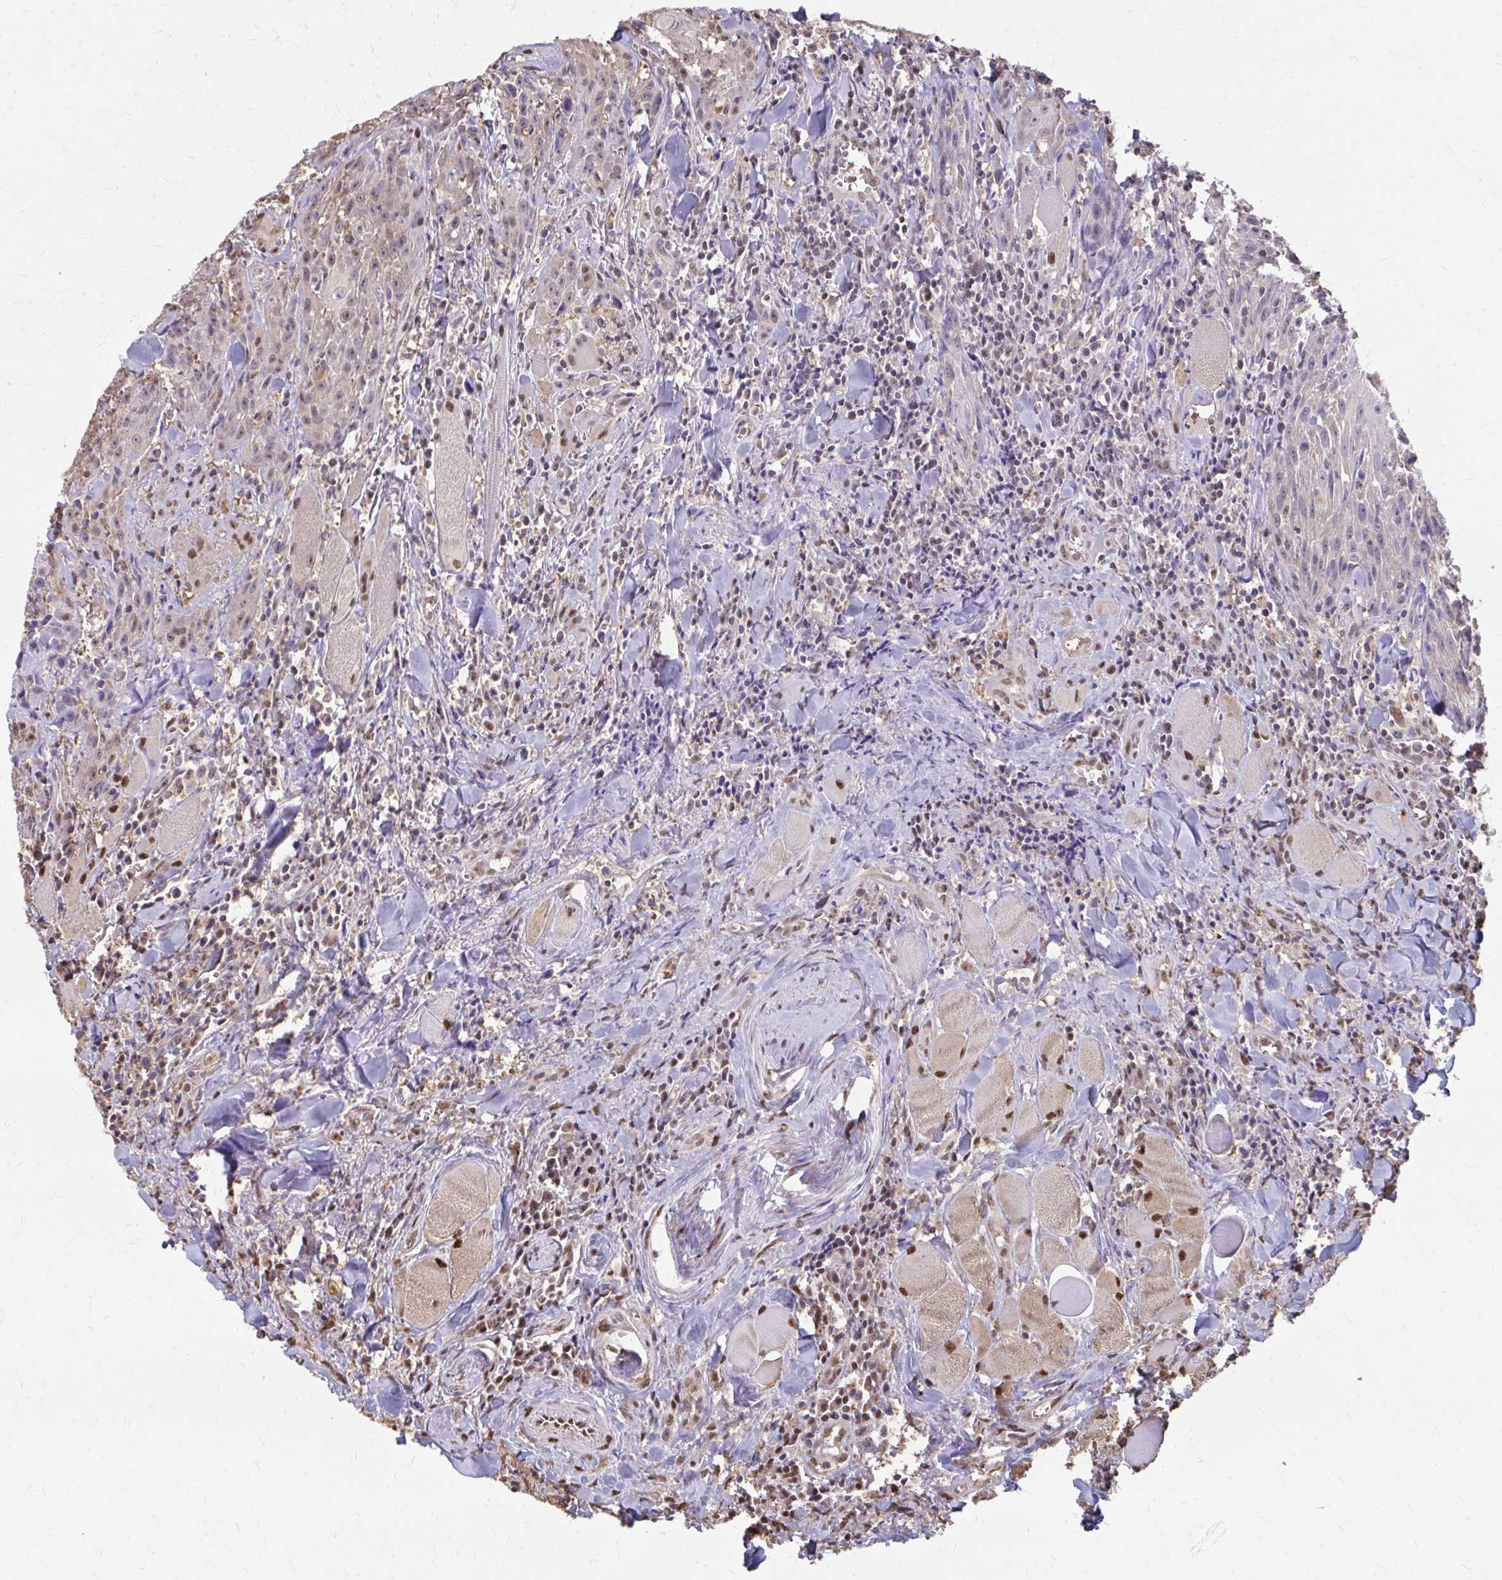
{"staining": {"intensity": "weak", "quantity": "25%-75%", "location": "cytoplasmic/membranous,nuclear"}, "tissue": "head and neck cancer", "cell_type": "Tumor cells", "image_type": "cancer", "snomed": [{"axis": "morphology", "description": "Normal tissue, NOS"}, {"axis": "morphology", "description": "Squamous cell carcinoma, NOS"}, {"axis": "topography", "description": "Oral tissue"}, {"axis": "topography", "description": "Head-Neck"}], "caption": "This is a photomicrograph of immunohistochemistry staining of head and neck squamous cell carcinoma, which shows weak staining in the cytoplasmic/membranous and nuclear of tumor cells.", "gene": "ING4", "patient": {"sex": "female", "age": 70}}